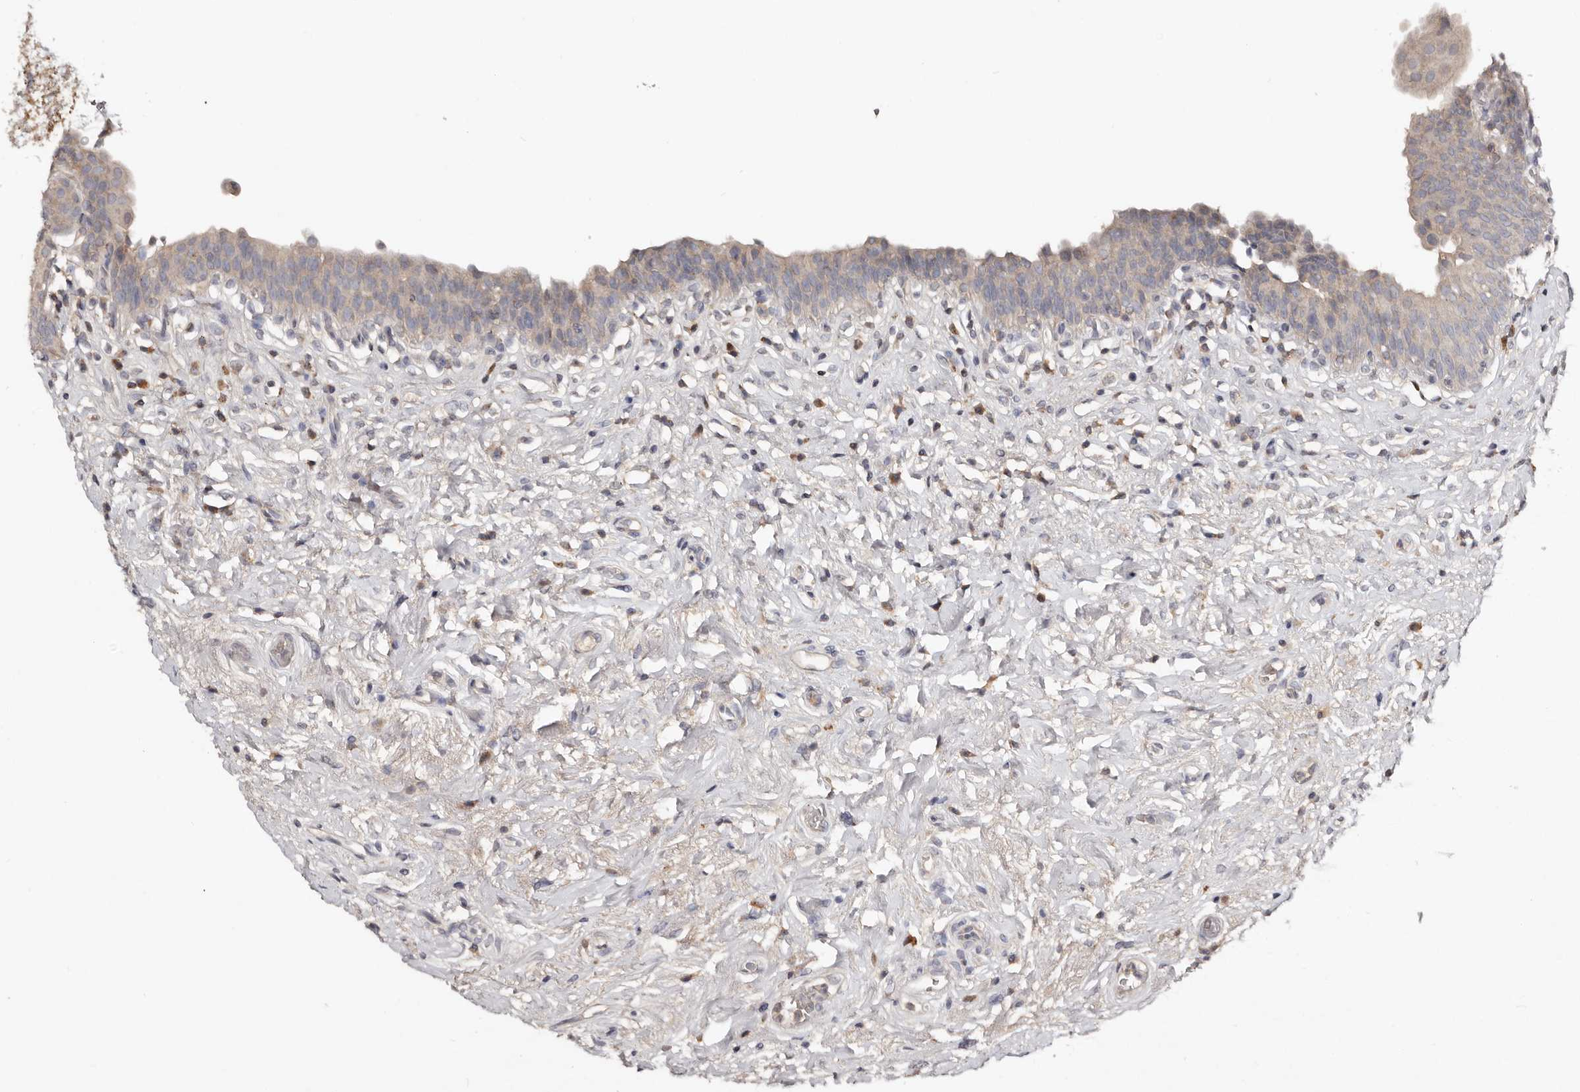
{"staining": {"intensity": "weak", "quantity": "25%-75%", "location": "cytoplasmic/membranous"}, "tissue": "urinary bladder", "cell_type": "Urothelial cells", "image_type": "normal", "snomed": [{"axis": "morphology", "description": "Normal tissue, NOS"}, {"axis": "topography", "description": "Urinary bladder"}], "caption": "Urothelial cells exhibit low levels of weak cytoplasmic/membranous positivity in about 25%-75% of cells in benign human urinary bladder. Nuclei are stained in blue.", "gene": "SLC39A2", "patient": {"sex": "male", "age": 83}}